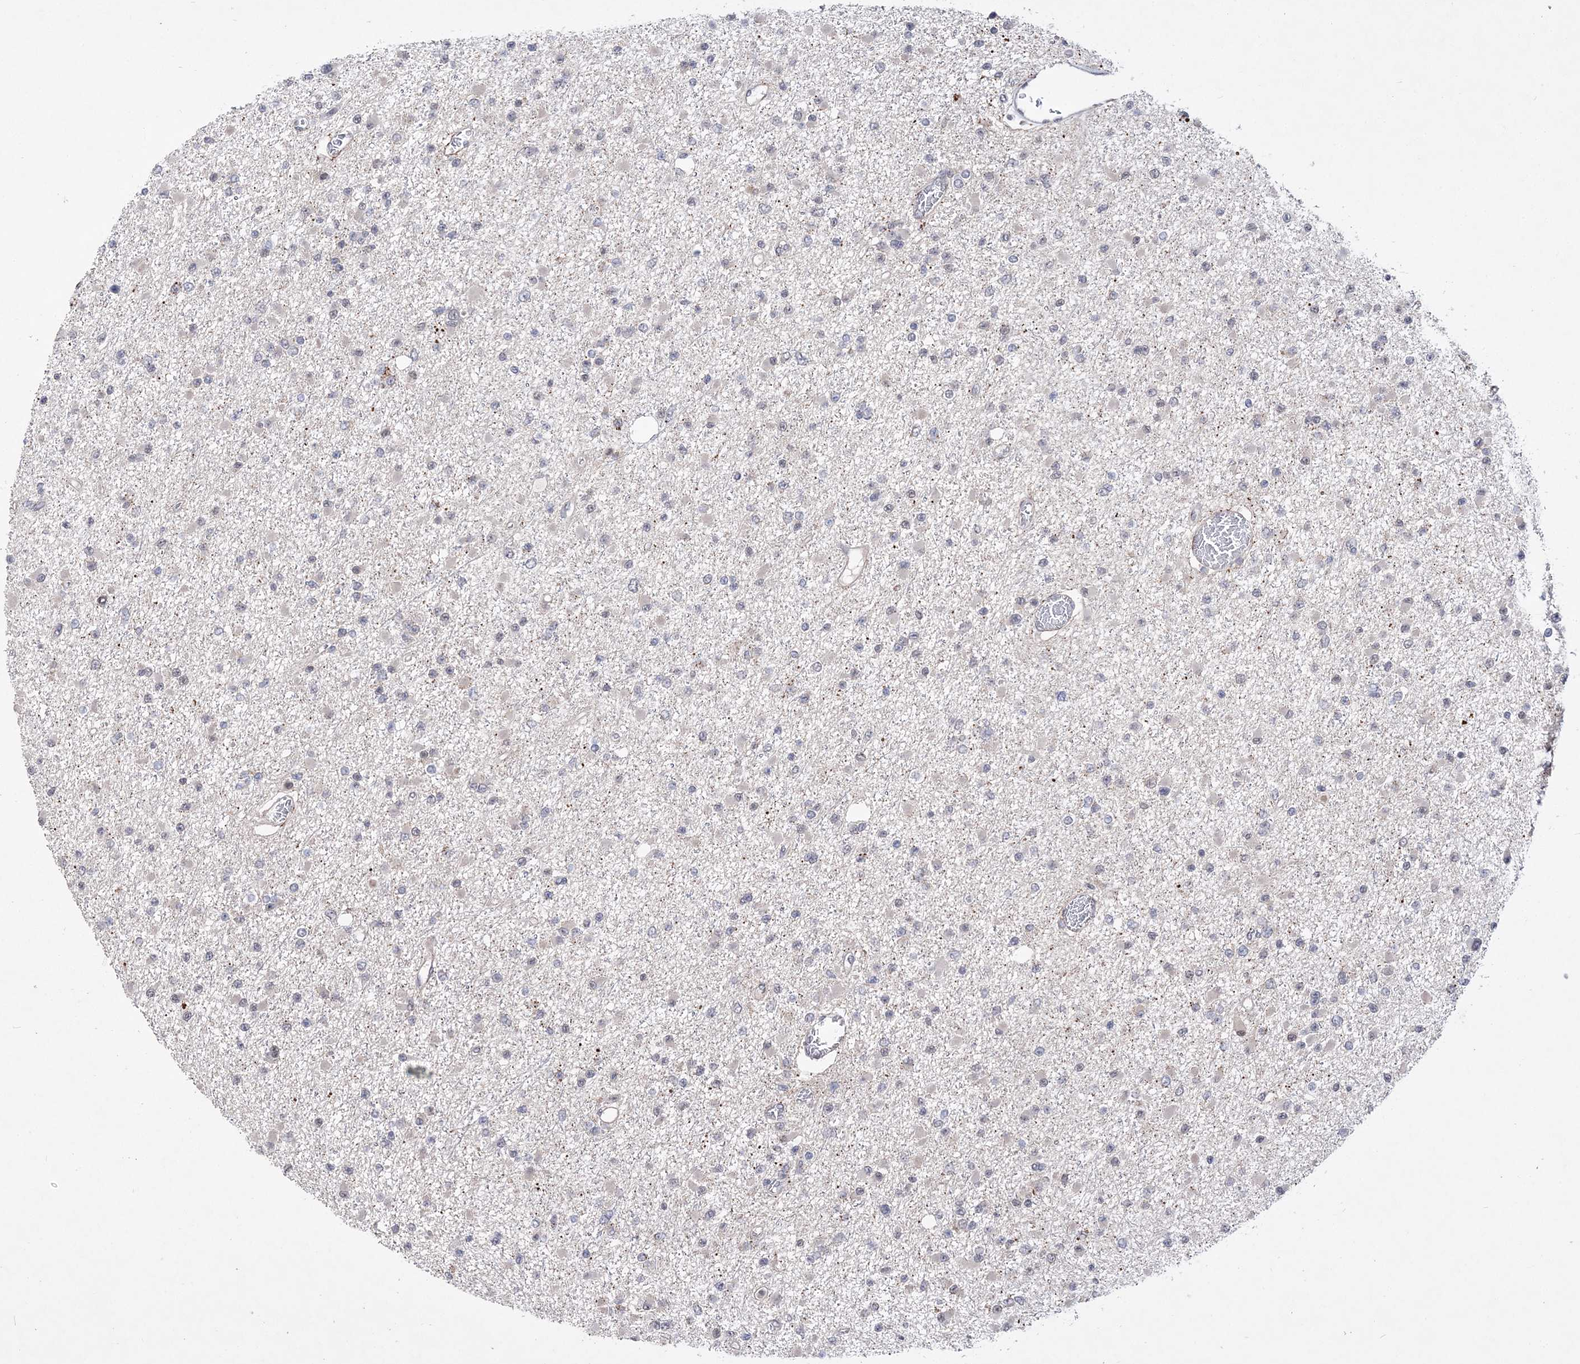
{"staining": {"intensity": "negative", "quantity": "none", "location": "none"}, "tissue": "glioma", "cell_type": "Tumor cells", "image_type": "cancer", "snomed": [{"axis": "morphology", "description": "Glioma, malignant, Low grade"}, {"axis": "topography", "description": "Brain"}], "caption": "Protein analysis of glioma reveals no significant expression in tumor cells.", "gene": "BOD1L1", "patient": {"sex": "female", "age": 22}}